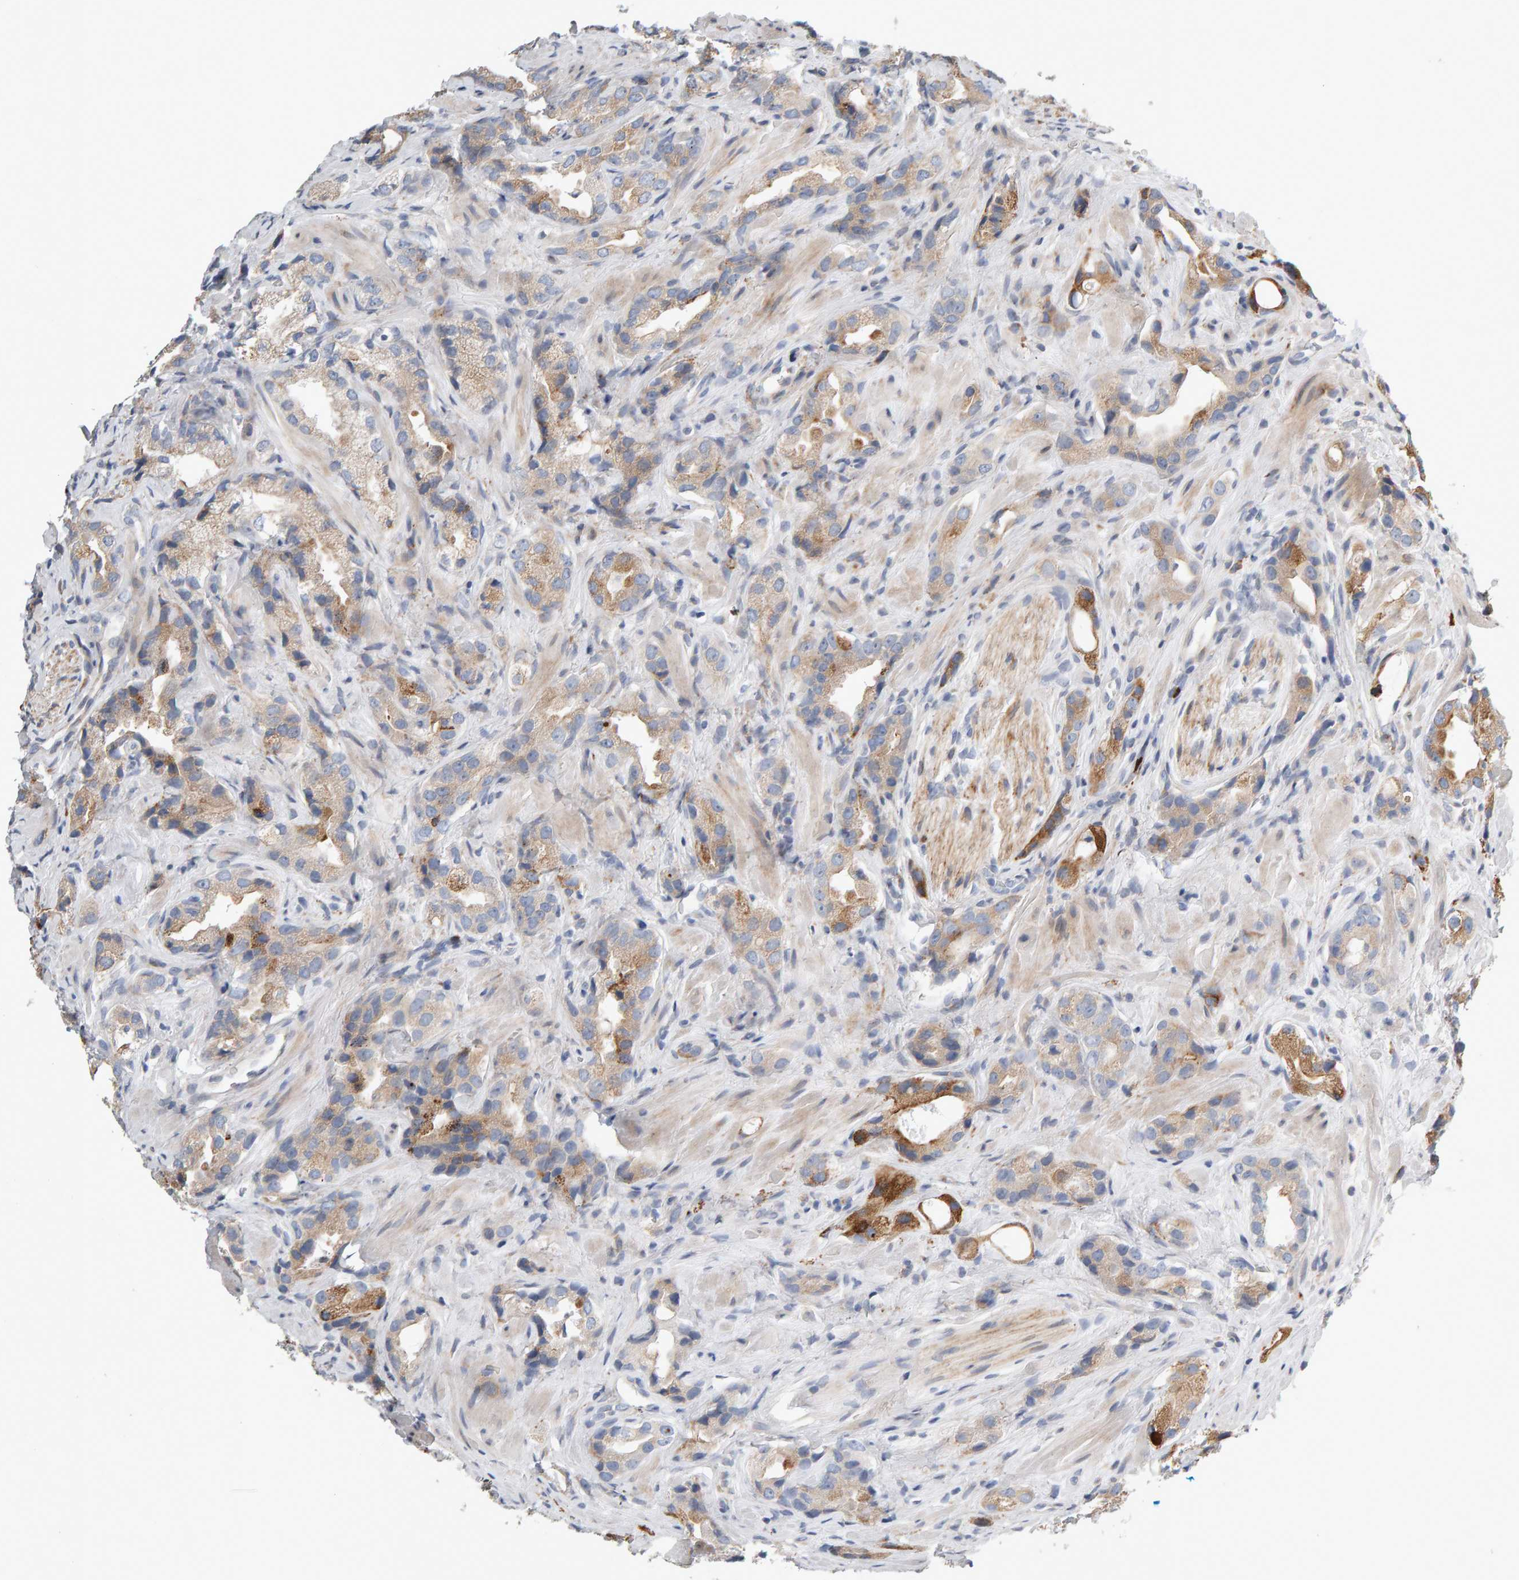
{"staining": {"intensity": "weak", "quantity": ">75%", "location": "cytoplasmic/membranous"}, "tissue": "prostate cancer", "cell_type": "Tumor cells", "image_type": "cancer", "snomed": [{"axis": "morphology", "description": "Adenocarcinoma, High grade"}, {"axis": "topography", "description": "Prostate"}], "caption": "Immunohistochemical staining of prostate cancer exhibits low levels of weak cytoplasmic/membranous expression in approximately >75% of tumor cells. (DAB IHC, brown staining for protein, blue staining for nuclei).", "gene": "ENGASE", "patient": {"sex": "male", "age": 63}}